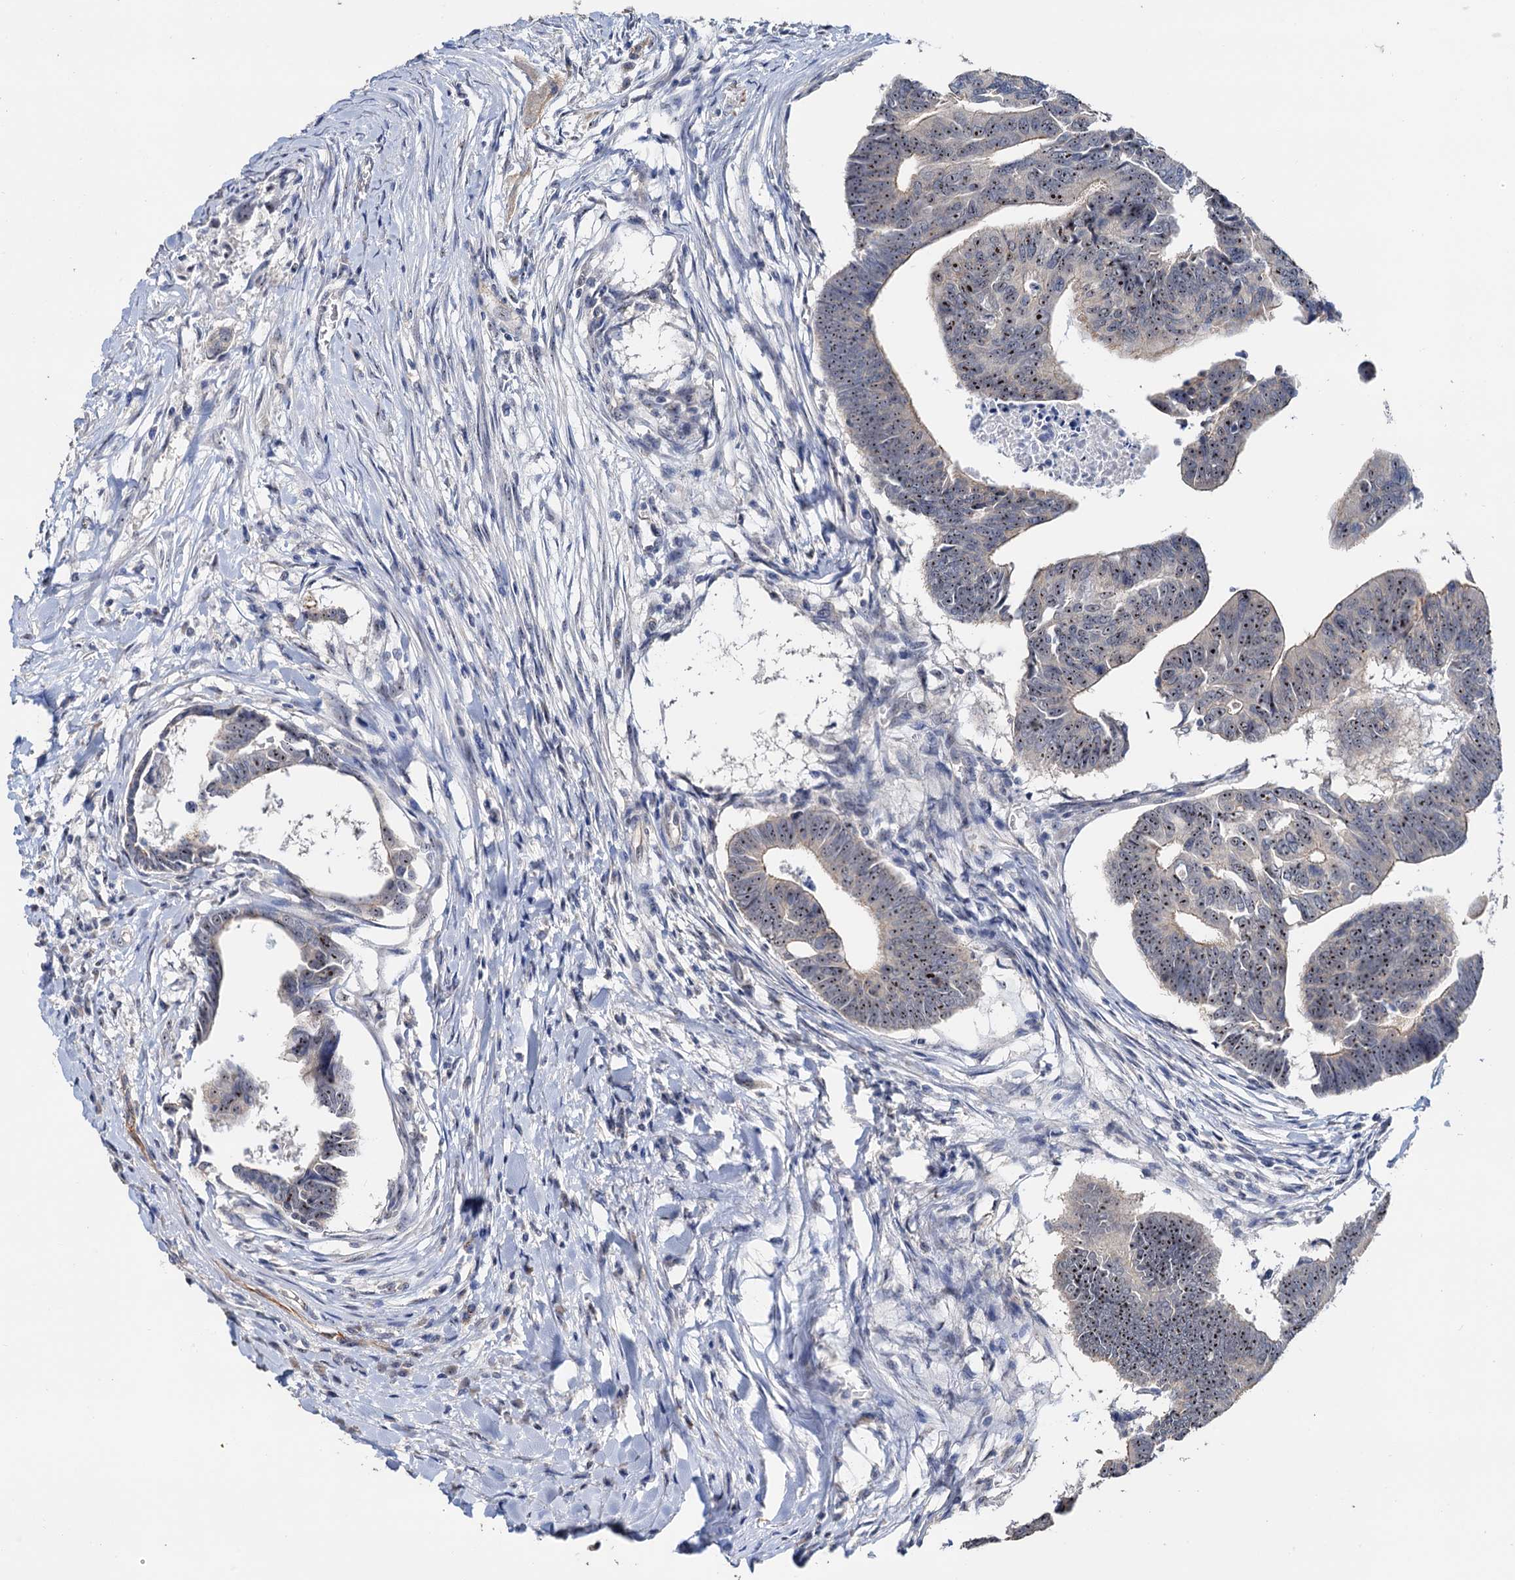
{"staining": {"intensity": "moderate", "quantity": ">75%", "location": "nuclear"}, "tissue": "colorectal cancer", "cell_type": "Tumor cells", "image_type": "cancer", "snomed": [{"axis": "morphology", "description": "Adenocarcinoma, NOS"}, {"axis": "topography", "description": "Rectum"}], "caption": "Immunohistochemistry micrograph of neoplastic tissue: colorectal cancer stained using immunohistochemistry displays medium levels of moderate protein expression localized specifically in the nuclear of tumor cells, appearing as a nuclear brown color.", "gene": "C2CD3", "patient": {"sex": "female", "age": 65}}